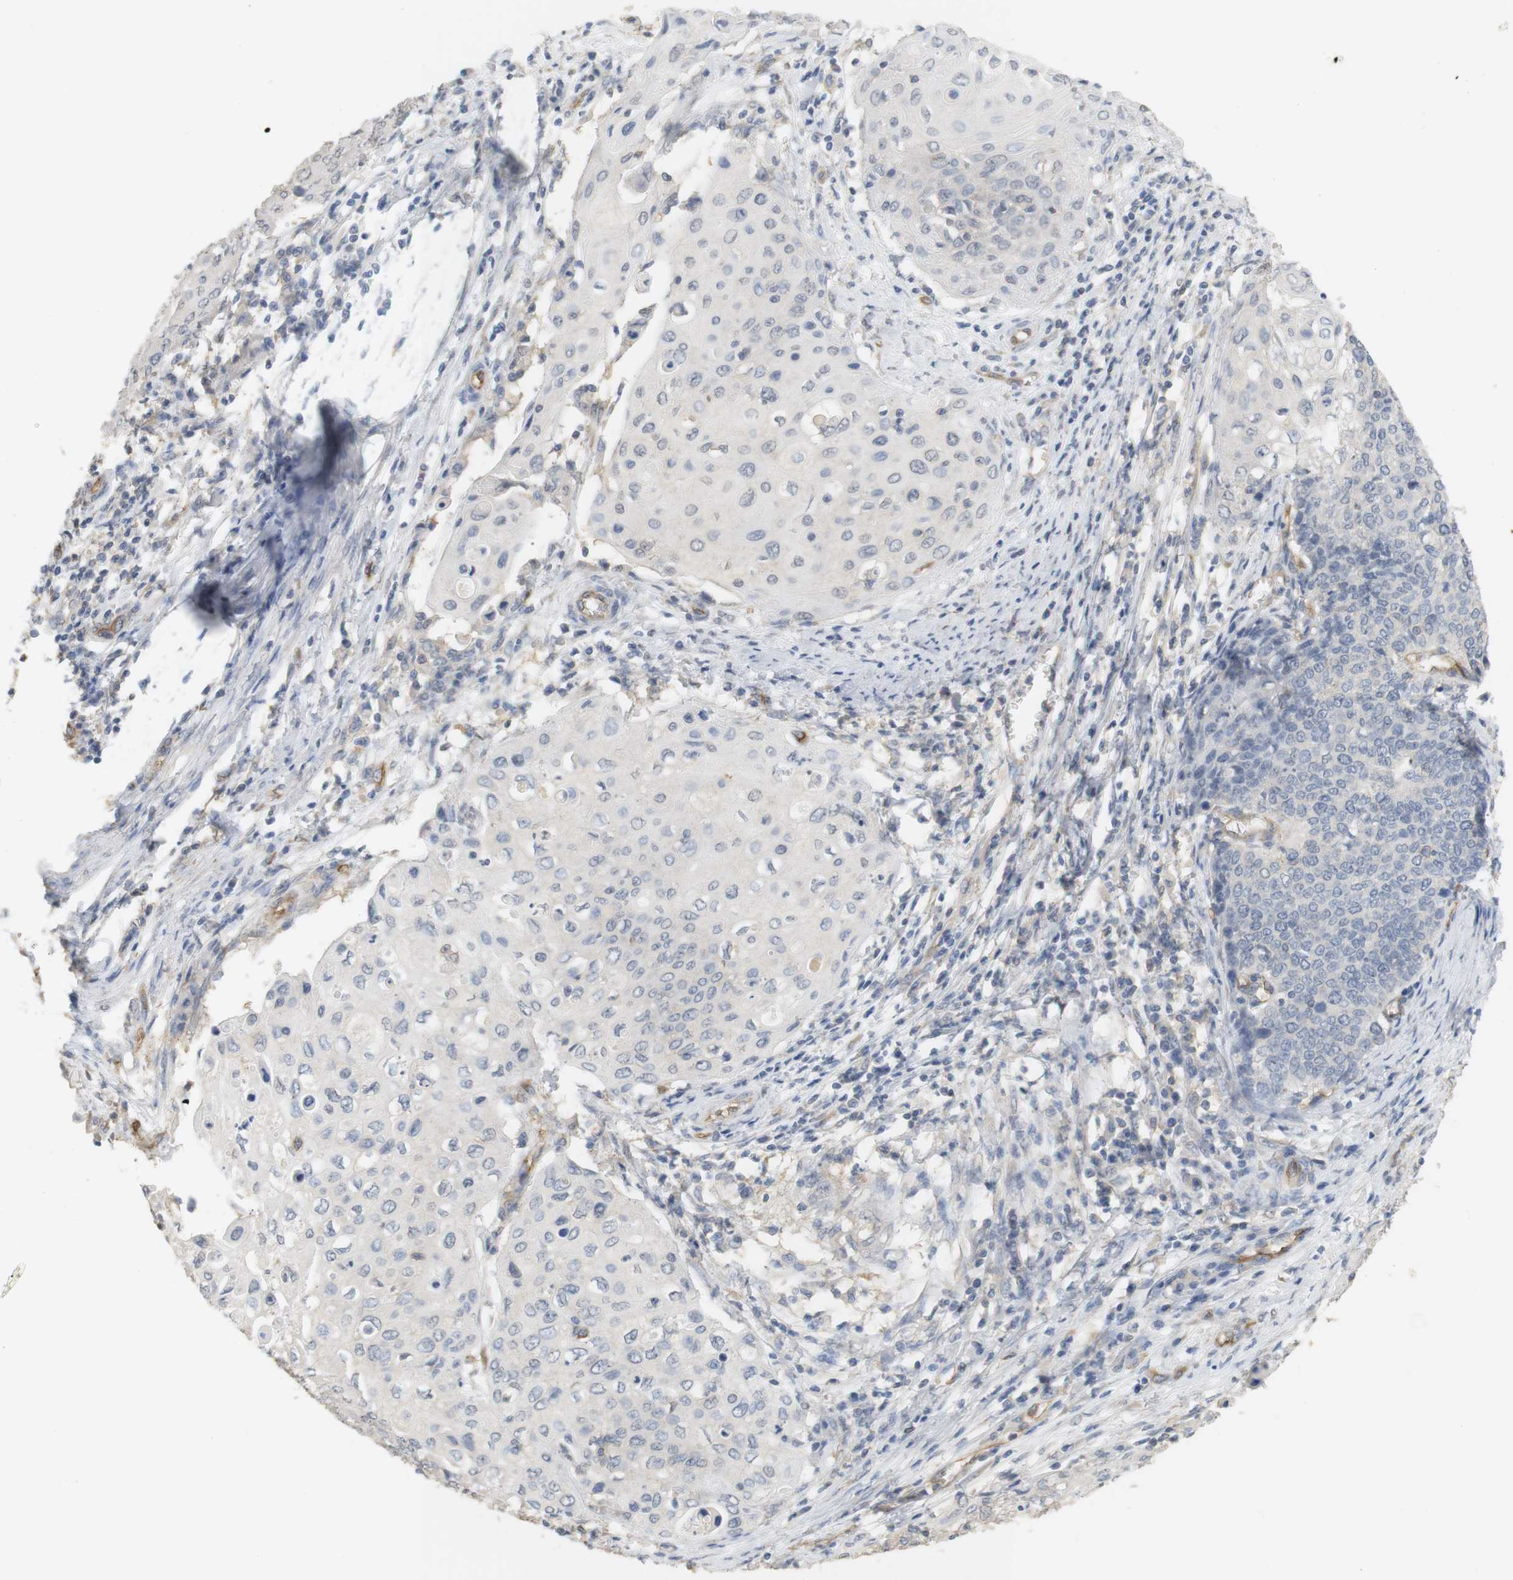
{"staining": {"intensity": "negative", "quantity": "none", "location": "none"}, "tissue": "cervical cancer", "cell_type": "Tumor cells", "image_type": "cancer", "snomed": [{"axis": "morphology", "description": "Squamous cell carcinoma, NOS"}, {"axis": "topography", "description": "Cervix"}], "caption": "DAB immunohistochemical staining of cervical cancer displays no significant positivity in tumor cells.", "gene": "OSR1", "patient": {"sex": "female", "age": 39}}